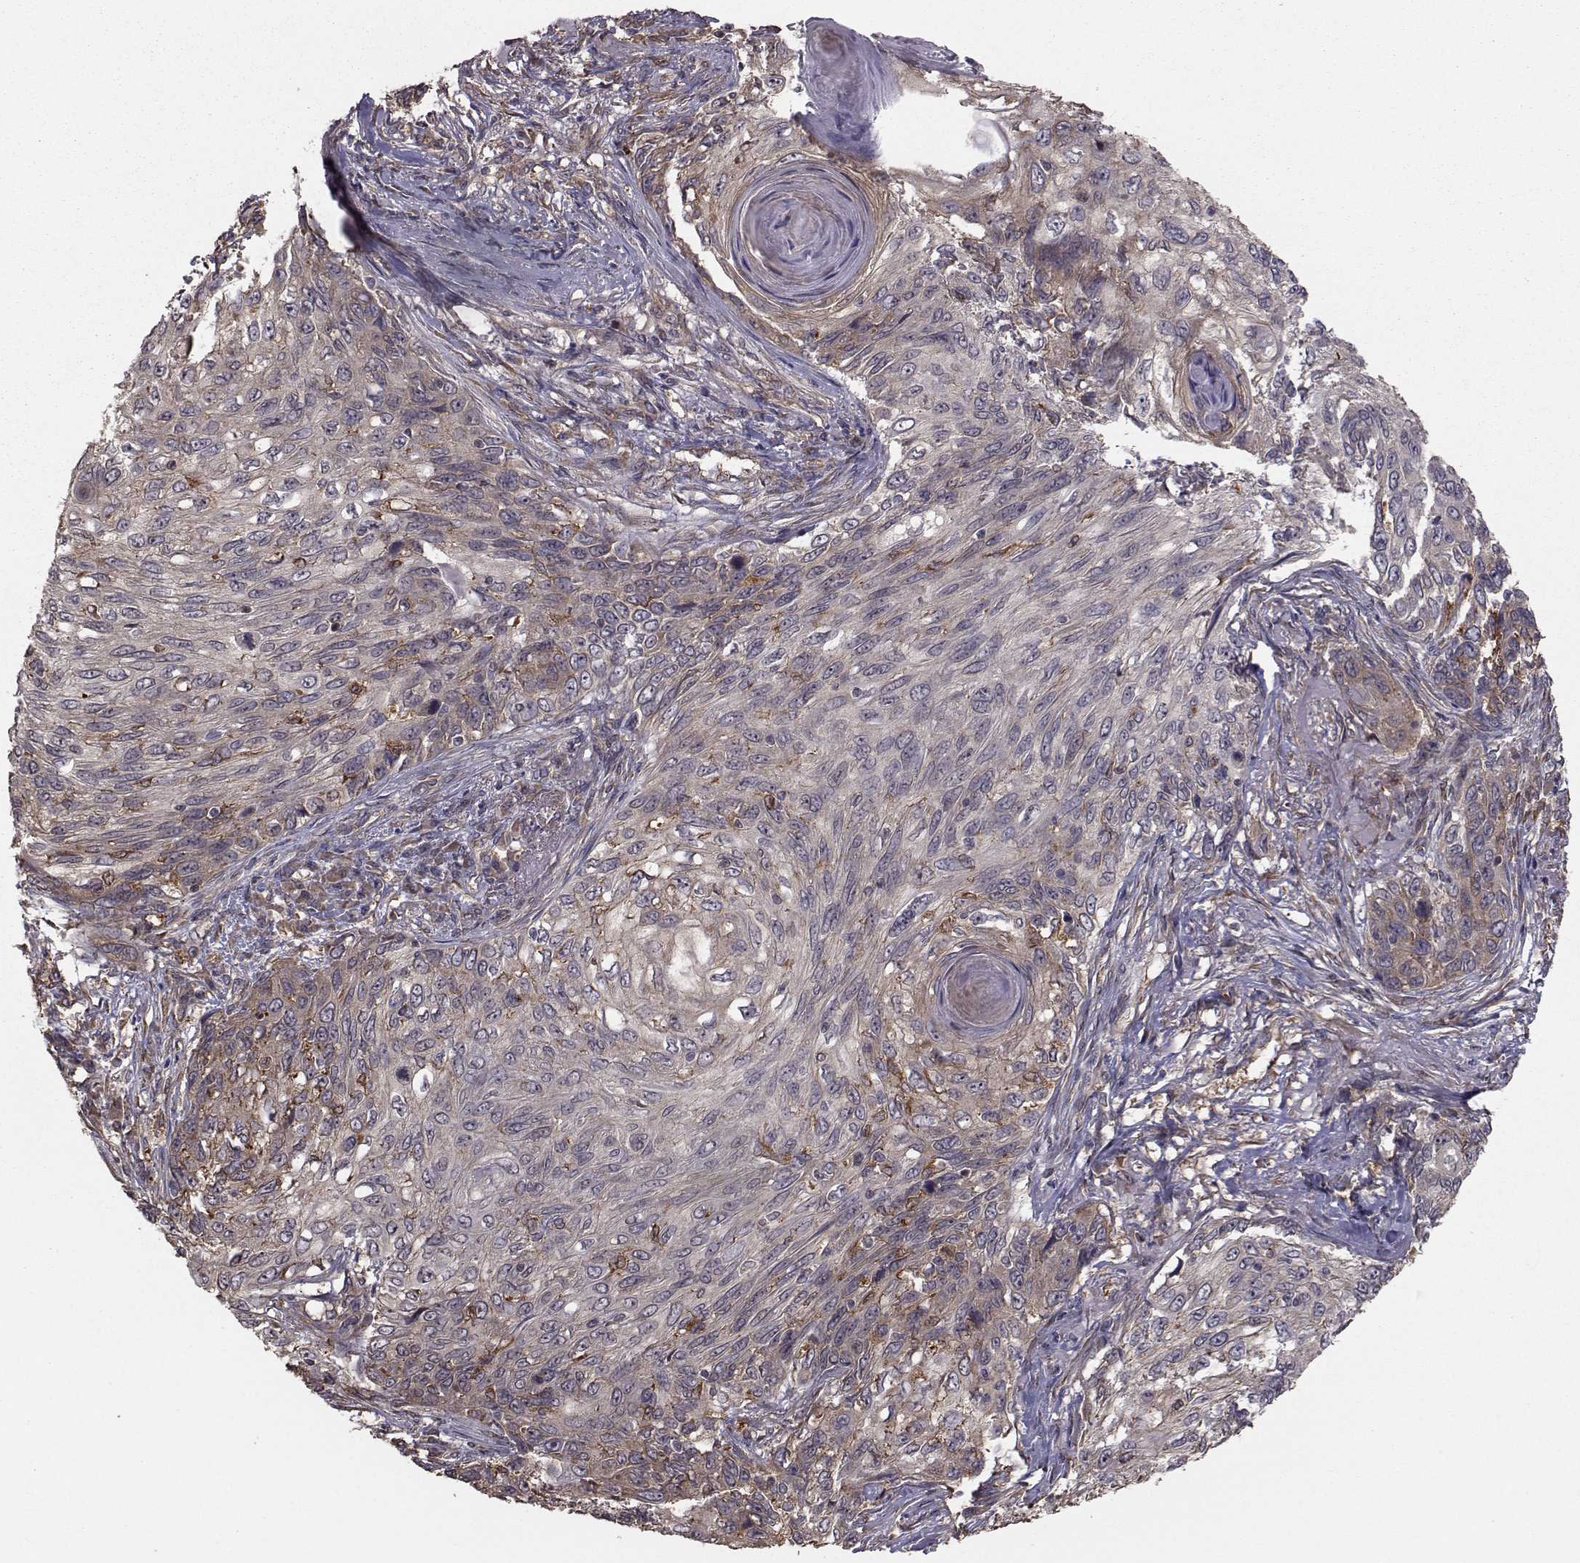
{"staining": {"intensity": "weak", "quantity": ">75%", "location": "cytoplasmic/membranous"}, "tissue": "skin cancer", "cell_type": "Tumor cells", "image_type": "cancer", "snomed": [{"axis": "morphology", "description": "Squamous cell carcinoma, NOS"}, {"axis": "topography", "description": "Skin"}], "caption": "Tumor cells display weak cytoplasmic/membranous expression in about >75% of cells in skin cancer.", "gene": "TRIP10", "patient": {"sex": "male", "age": 92}}